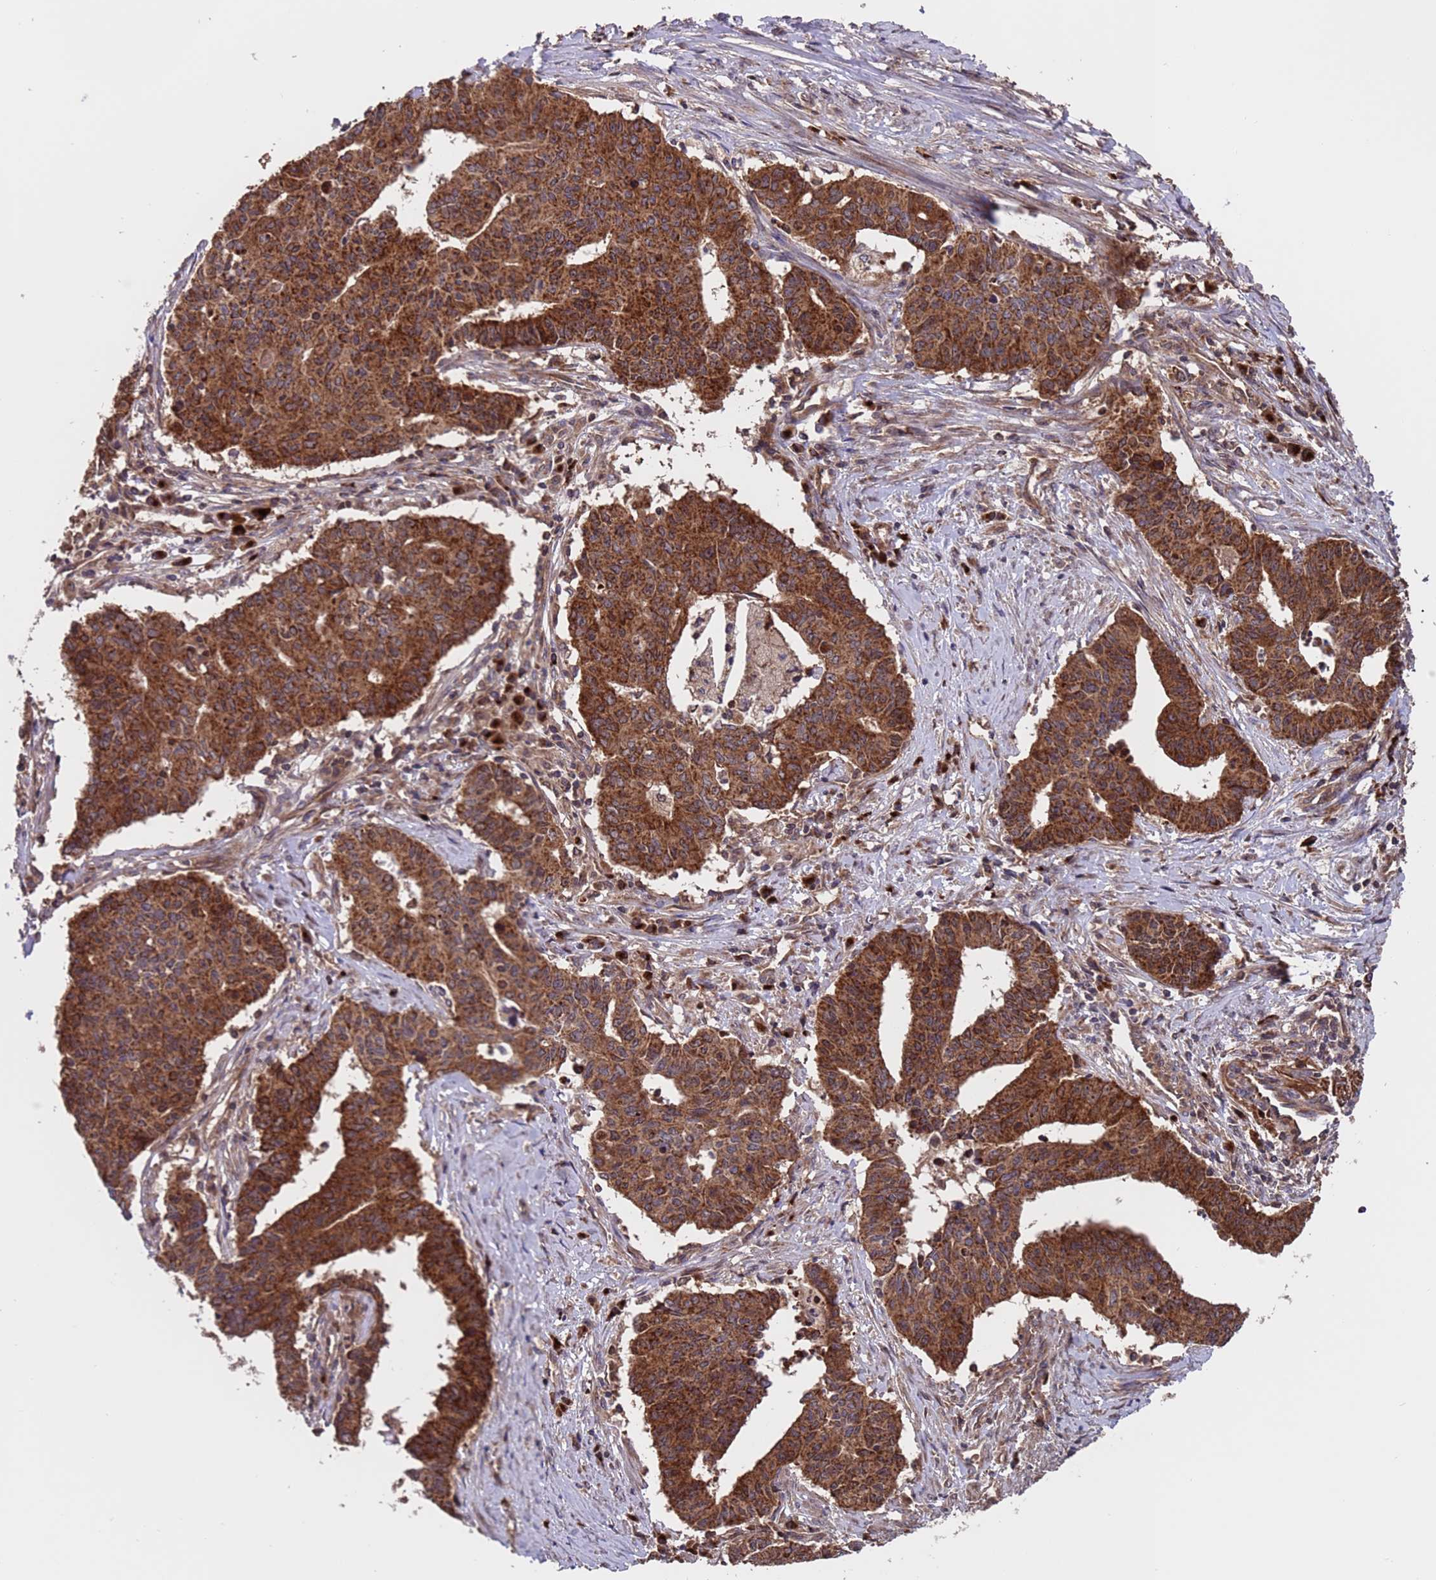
{"staining": {"intensity": "strong", "quantity": ">75%", "location": "cytoplasmic/membranous"}, "tissue": "endometrial cancer", "cell_type": "Tumor cells", "image_type": "cancer", "snomed": [{"axis": "morphology", "description": "Adenocarcinoma, NOS"}, {"axis": "topography", "description": "Endometrium"}], "caption": "Endometrial adenocarcinoma stained for a protein (brown) displays strong cytoplasmic/membranous positive expression in approximately >75% of tumor cells.", "gene": "TSR3", "patient": {"sex": "female", "age": 59}}